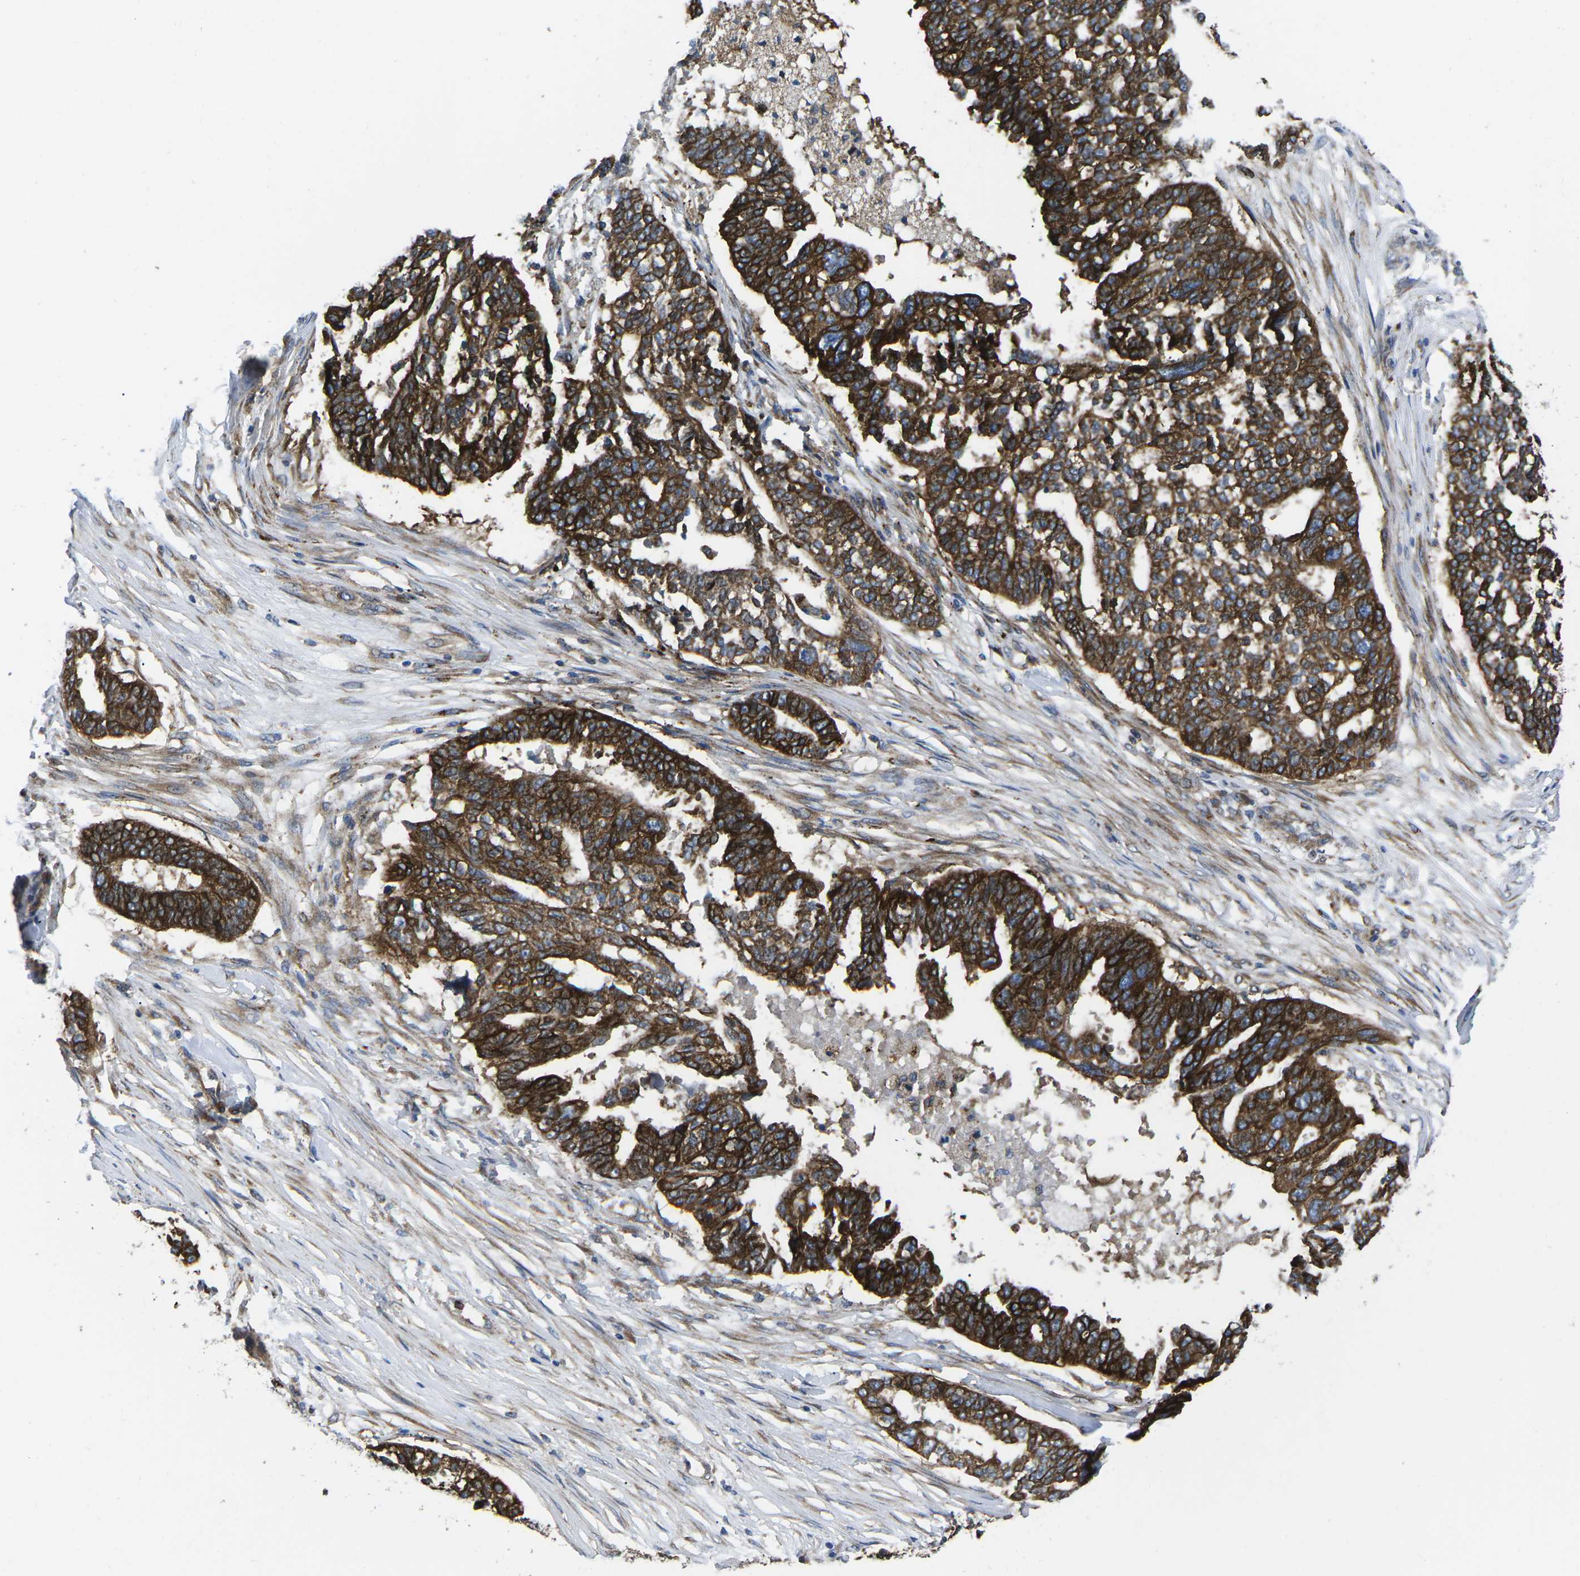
{"staining": {"intensity": "strong", "quantity": ">75%", "location": "cytoplasmic/membranous"}, "tissue": "ovarian cancer", "cell_type": "Tumor cells", "image_type": "cancer", "snomed": [{"axis": "morphology", "description": "Cystadenocarcinoma, serous, NOS"}, {"axis": "topography", "description": "Ovary"}], "caption": "Human serous cystadenocarcinoma (ovarian) stained with a protein marker reveals strong staining in tumor cells.", "gene": "DLG1", "patient": {"sex": "female", "age": 59}}